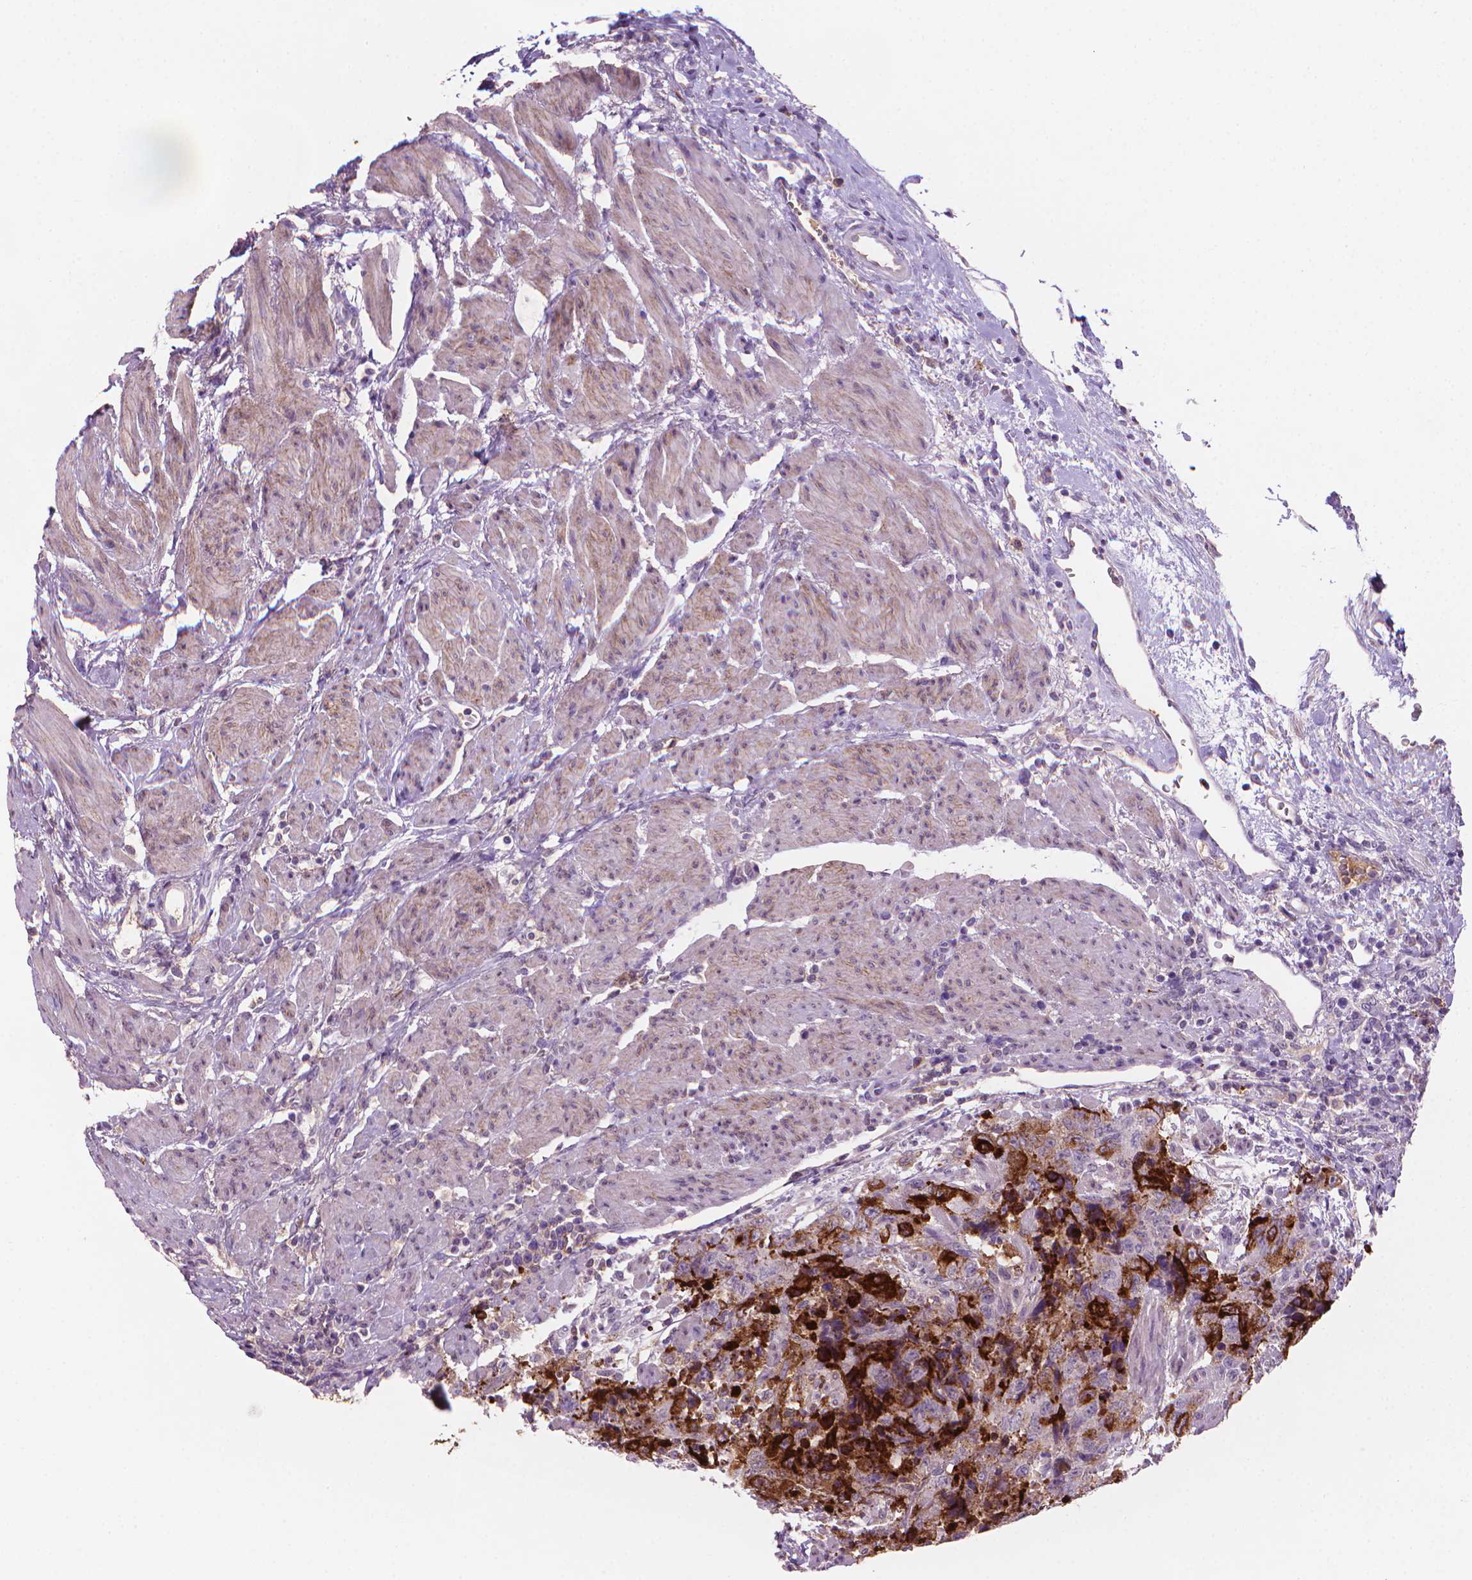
{"staining": {"intensity": "strong", "quantity": "25%-75%", "location": "cytoplasmic/membranous"}, "tissue": "urothelial cancer", "cell_type": "Tumor cells", "image_type": "cancer", "snomed": [{"axis": "morphology", "description": "Urothelial carcinoma, High grade"}, {"axis": "topography", "description": "Urinary bladder"}], "caption": "Immunohistochemistry (IHC) (DAB) staining of human high-grade urothelial carcinoma shows strong cytoplasmic/membranous protein staining in about 25%-75% of tumor cells.", "gene": "MUC1", "patient": {"sex": "female", "age": 78}}